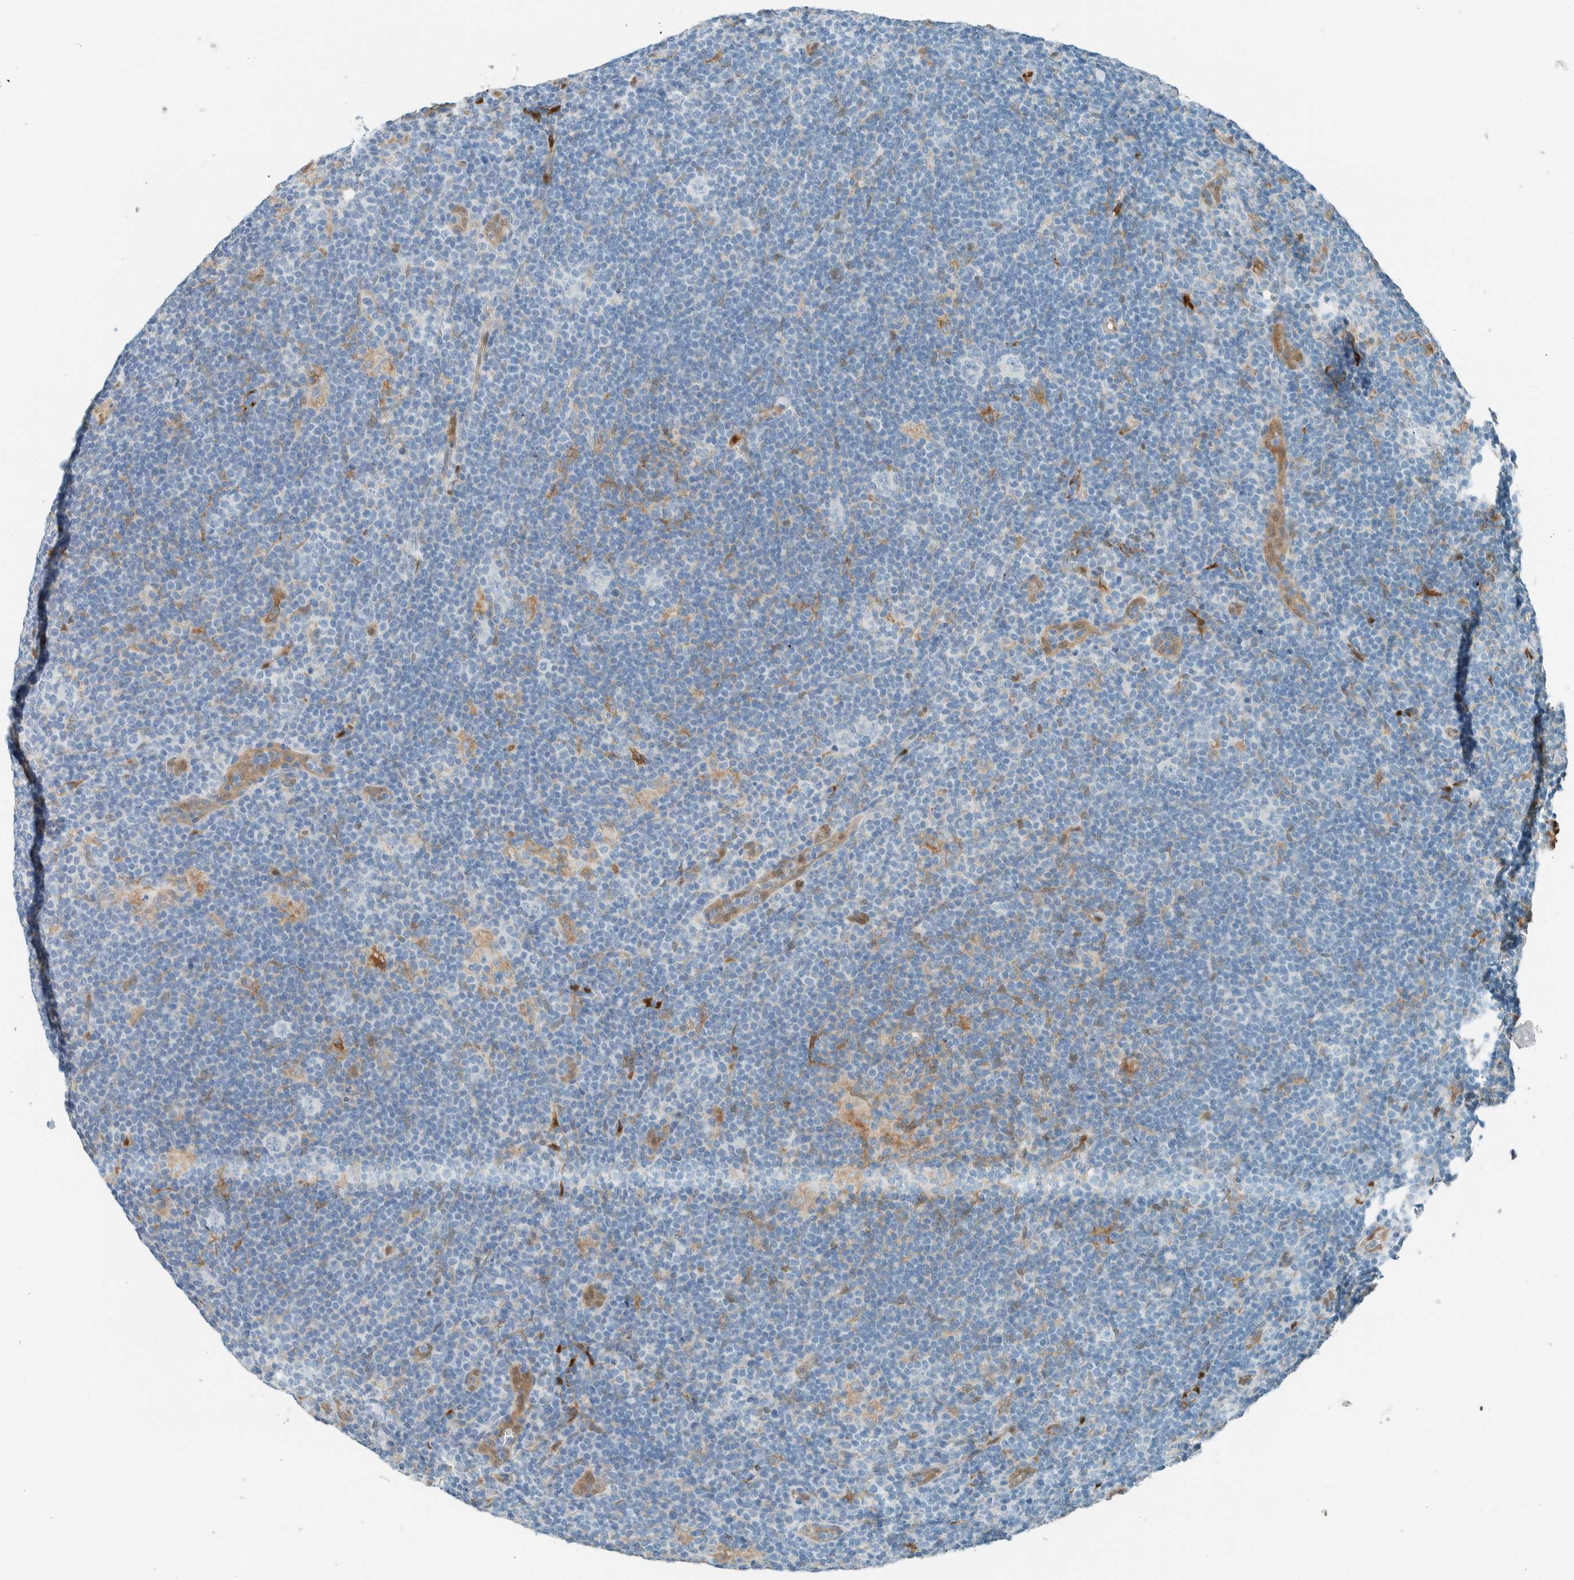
{"staining": {"intensity": "negative", "quantity": "none", "location": "none"}, "tissue": "lymphoma", "cell_type": "Tumor cells", "image_type": "cancer", "snomed": [{"axis": "morphology", "description": "Hodgkin's disease, NOS"}, {"axis": "topography", "description": "Lymph node"}], "caption": "A micrograph of human Hodgkin's disease is negative for staining in tumor cells. (IHC, brightfield microscopy, high magnification).", "gene": "NXN", "patient": {"sex": "female", "age": 57}}